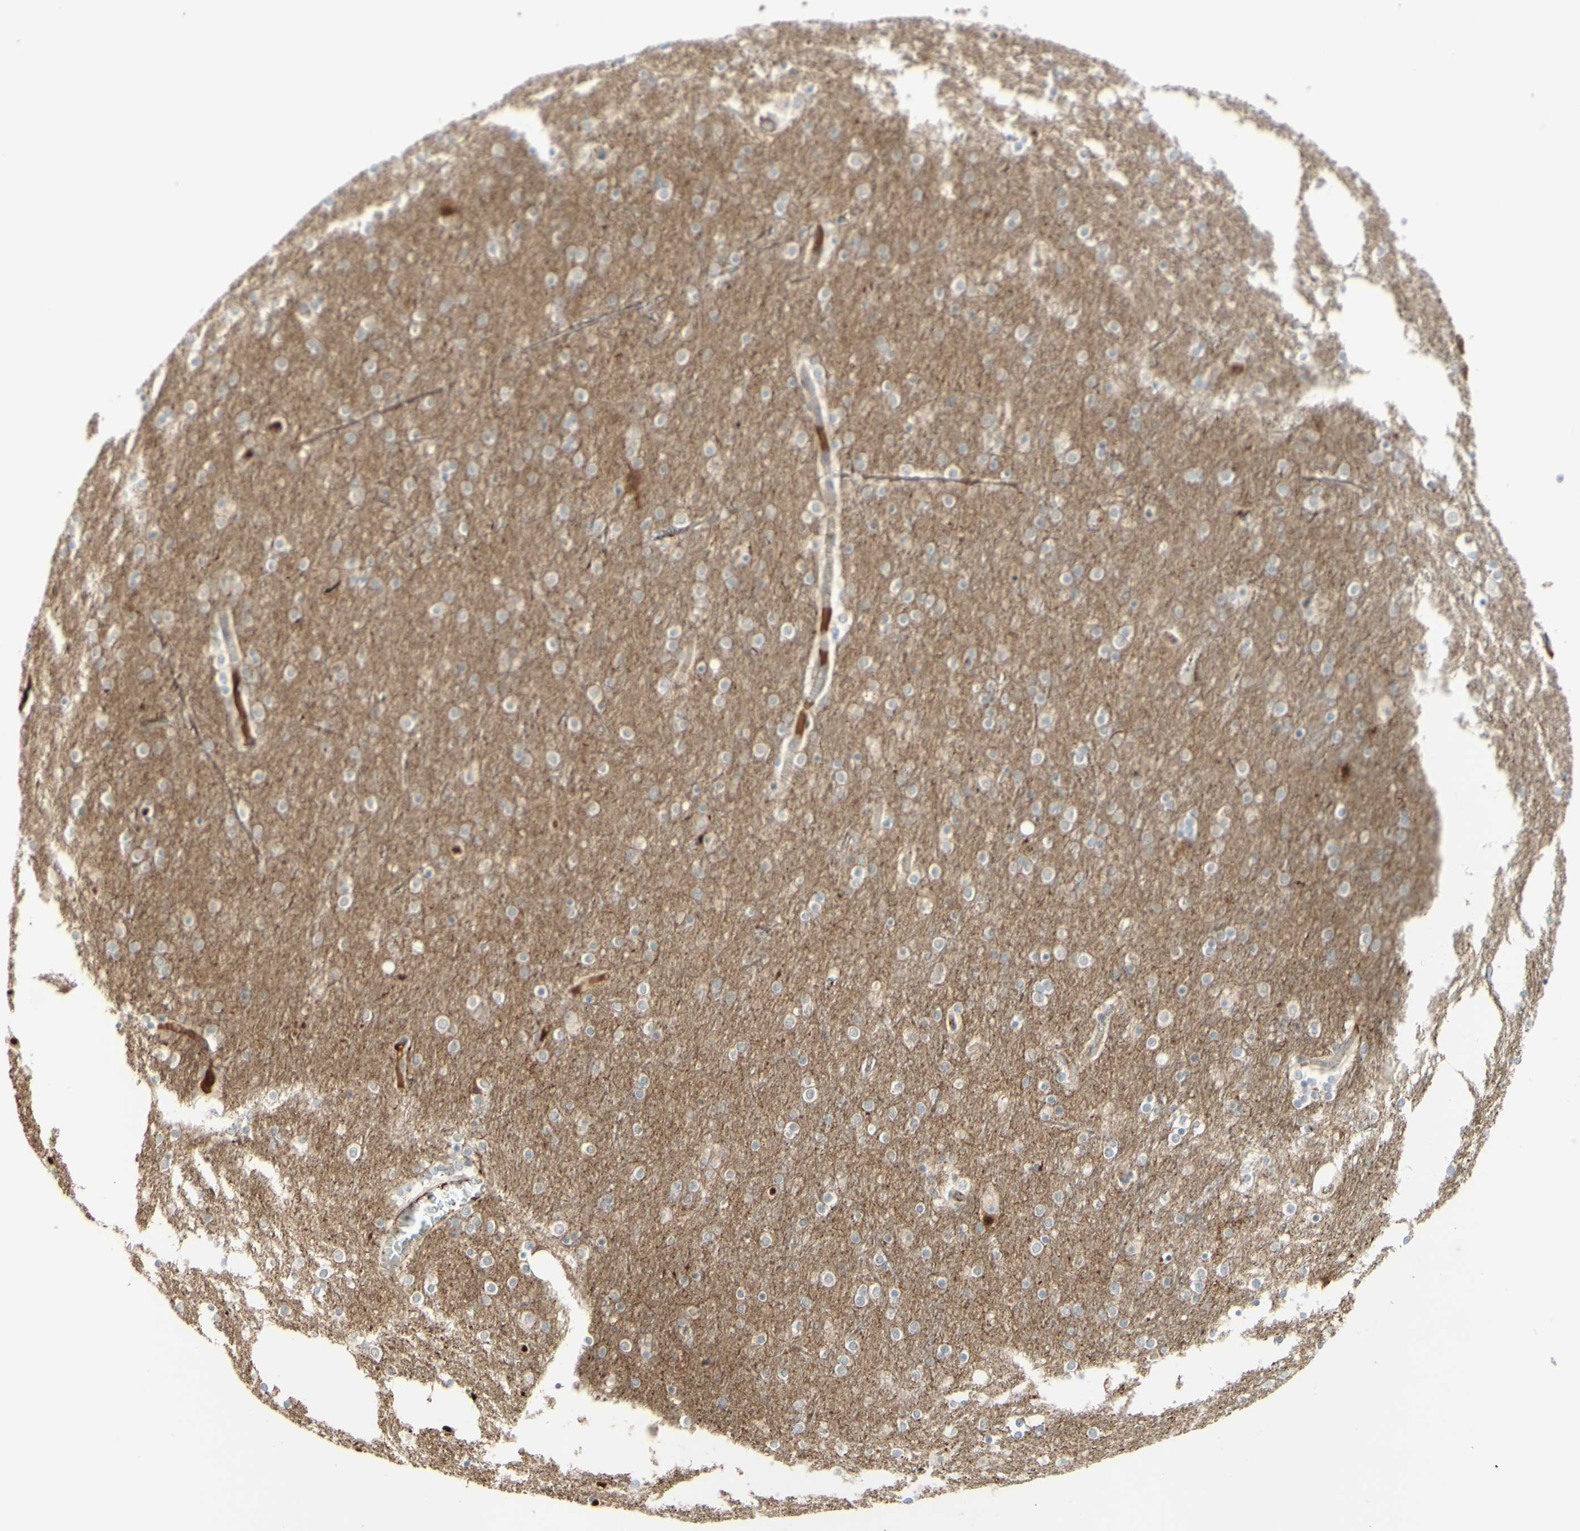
{"staining": {"intensity": "weak", "quantity": ">75%", "location": "cytoplasmic/membranous"}, "tissue": "cerebral cortex", "cell_type": "Endothelial cells", "image_type": "normal", "snomed": [{"axis": "morphology", "description": "Normal tissue, NOS"}, {"axis": "topography", "description": "Cerebral cortex"}], "caption": "The photomicrograph reveals immunohistochemical staining of benign cerebral cortex. There is weak cytoplasmic/membranous positivity is seen in about >75% of endothelial cells.", "gene": "ANGPT2", "patient": {"sex": "female", "age": 54}}